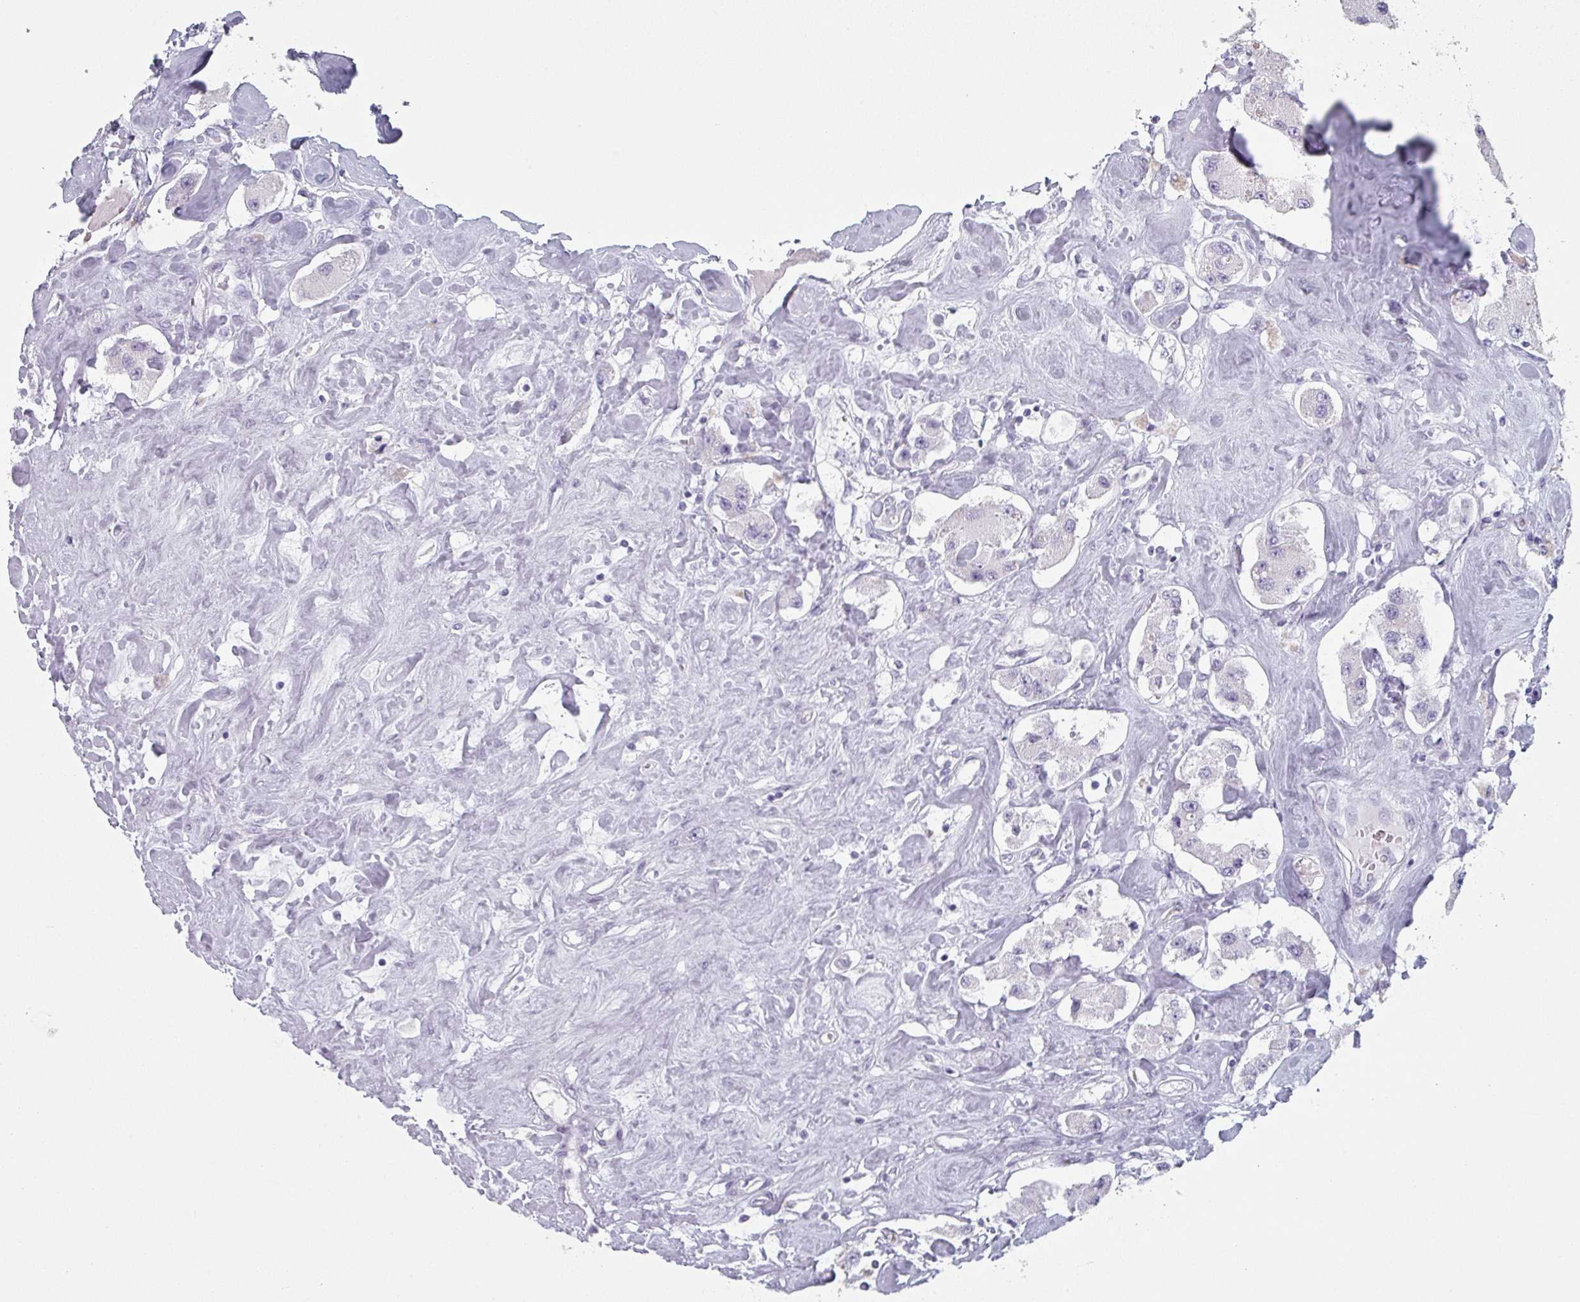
{"staining": {"intensity": "negative", "quantity": "none", "location": "none"}, "tissue": "carcinoid", "cell_type": "Tumor cells", "image_type": "cancer", "snomed": [{"axis": "morphology", "description": "Carcinoid, malignant, NOS"}, {"axis": "topography", "description": "Pancreas"}], "caption": "IHC photomicrograph of neoplastic tissue: carcinoid (malignant) stained with DAB reveals no significant protein positivity in tumor cells.", "gene": "SLC35G2", "patient": {"sex": "male", "age": 41}}